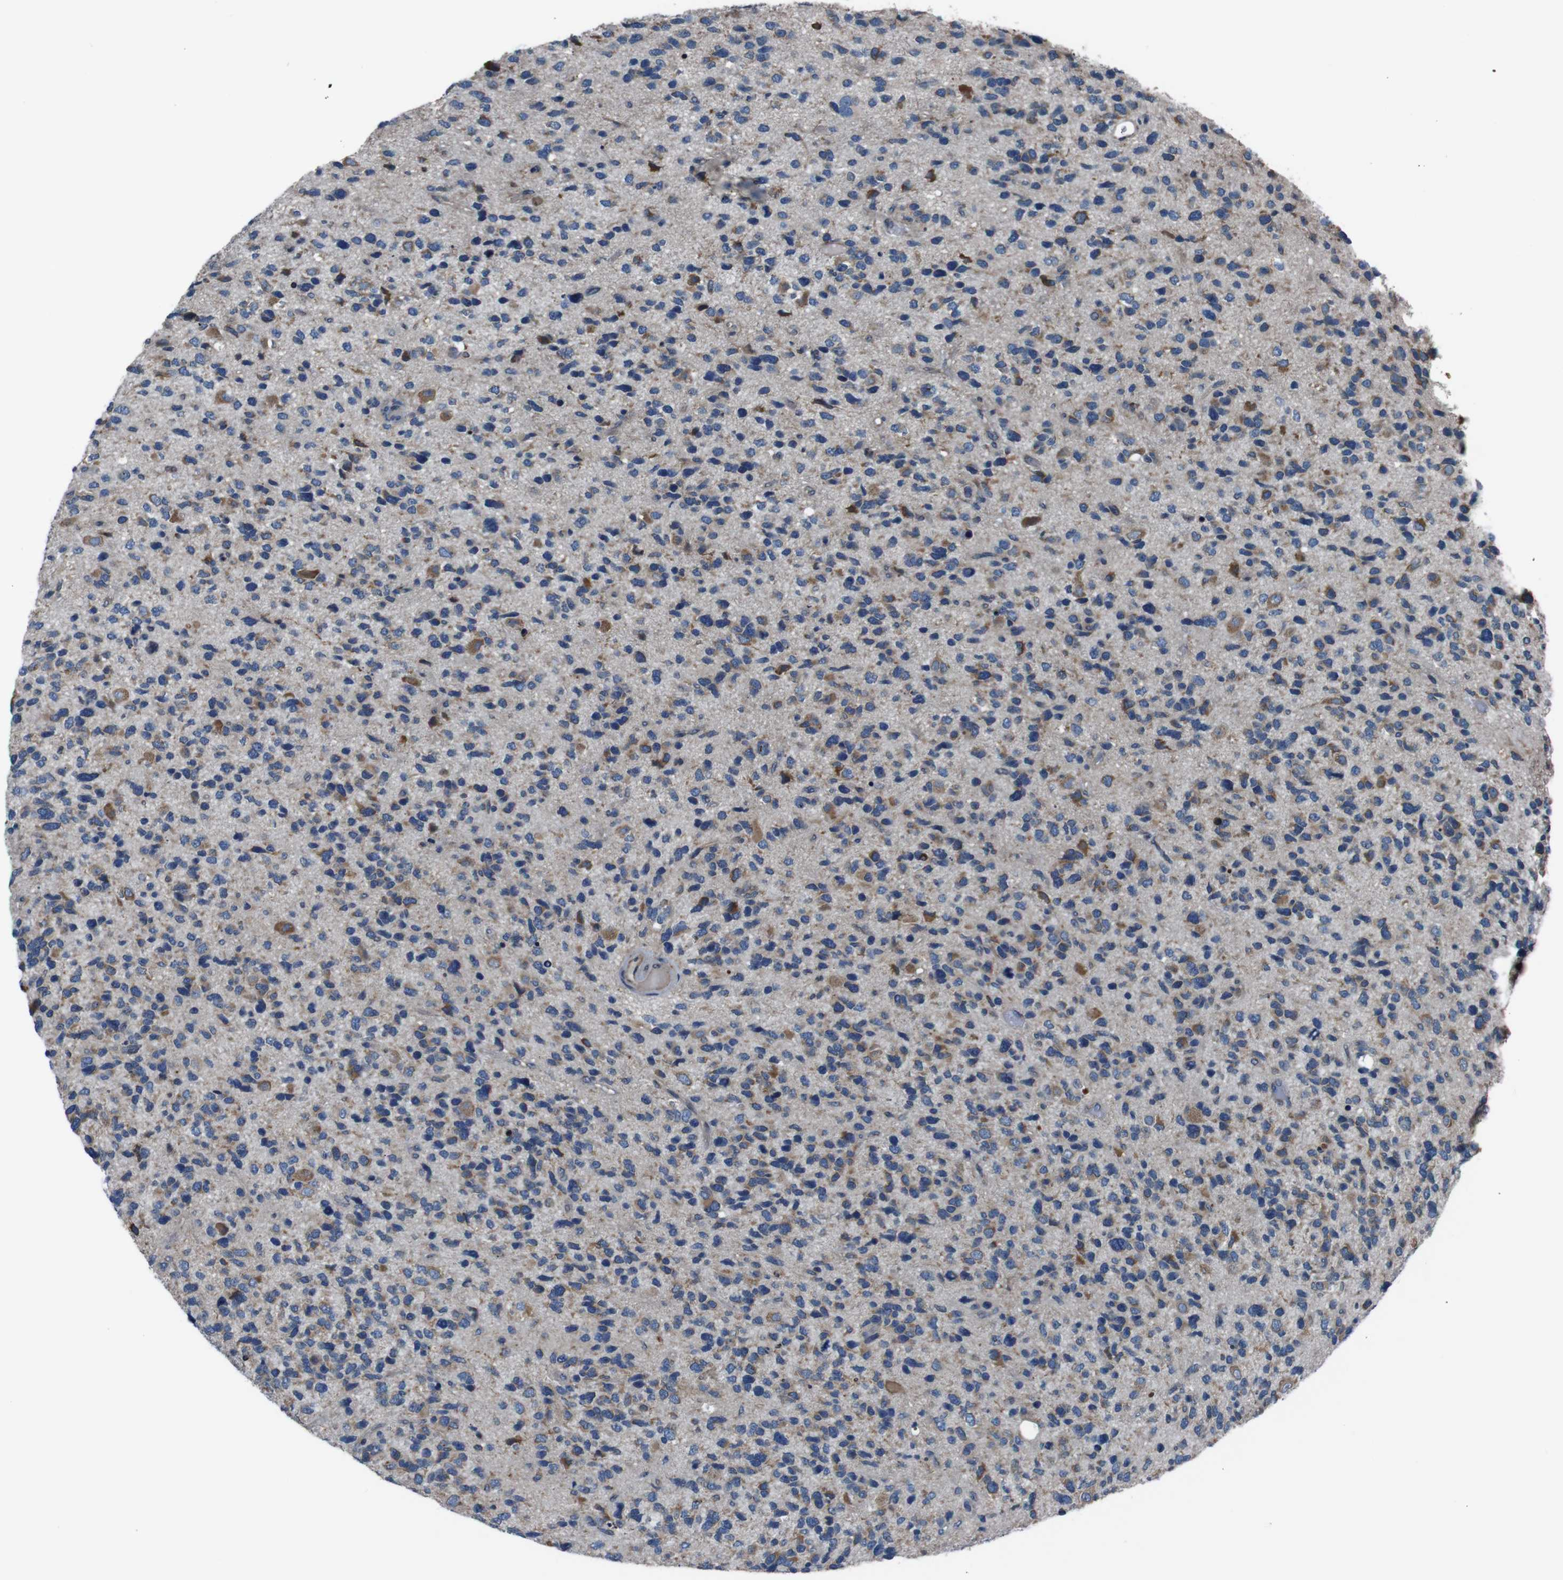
{"staining": {"intensity": "moderate", "quantity": "25%-75%", "location": "cytoplasmic/membranous"}, "tissue": "glioma", "cell_type": "Tumor cells", "image_type": "cancer", "snomed": [{"axis": "morphology", "description": "Glioma, malignant, High grade"}, {"axis": "topography", "description": "Brain"}], "caption": "A brown stain labels moderate cytoplasmic/membranous positivity of a protein in human glioma tumor cells.", "gene": "SIGMAR1", "patient": {"sex": "female", "age": 58}}